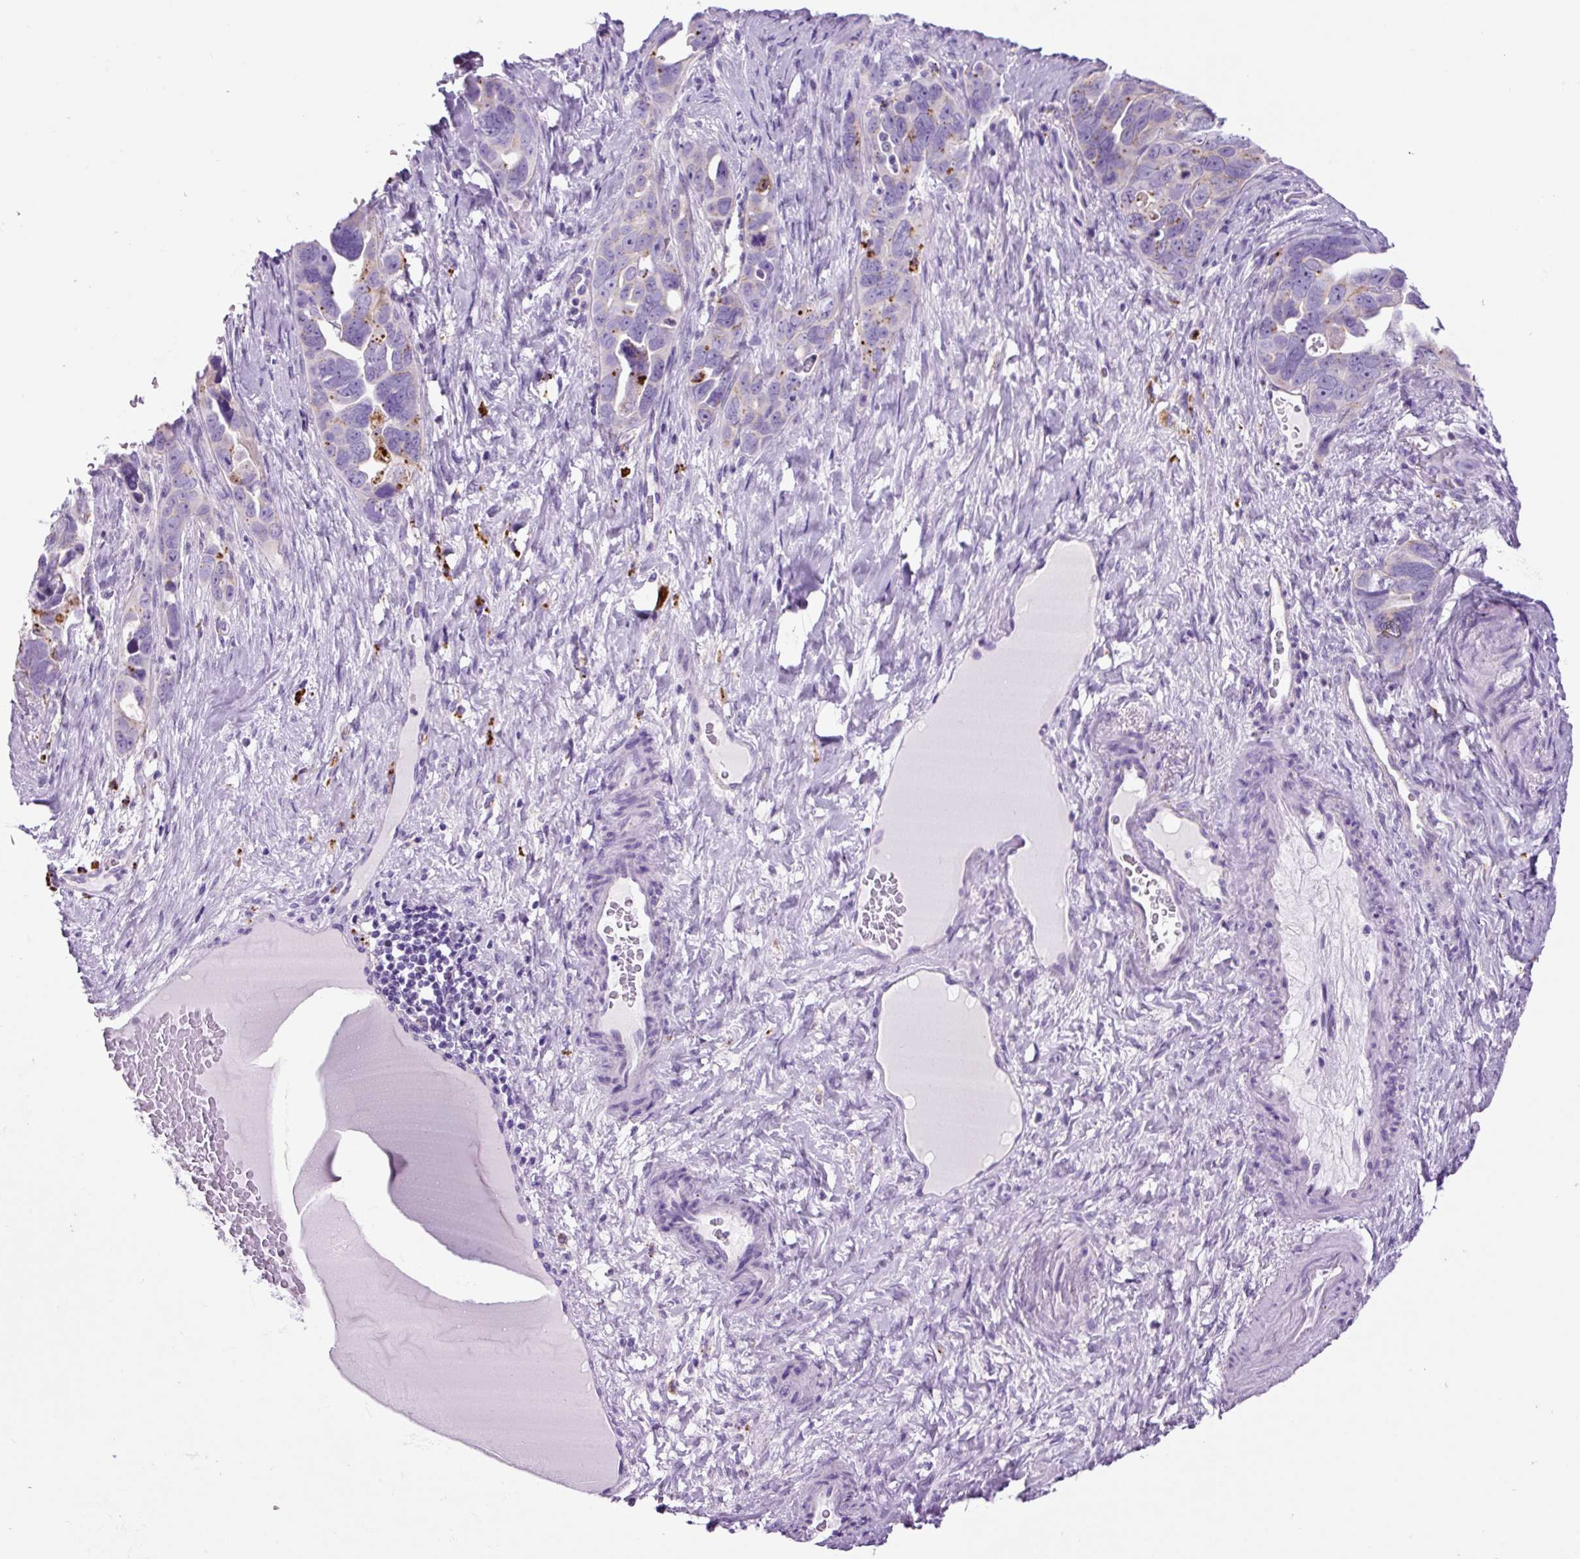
{"staining": {"intensity": "negative", "quantity": "none", "location": "none"}, "tissue": "ovarian cancer", "cell_type": "Tumor cells", "image_type": "cancer", "snomed": [{"axis": "morphology", "description": "Cystadenocarcinoma, serous, NOS"}, {"axis": "topography", "description": "Ovary"}], "caption": "Immunohistochemical staining of serous cystadenocarcinoma (ovarian) exhibits no significant expression in tumor cells.", "gene": "LCN10", "patient": {"sex": "female", "age": 63}}